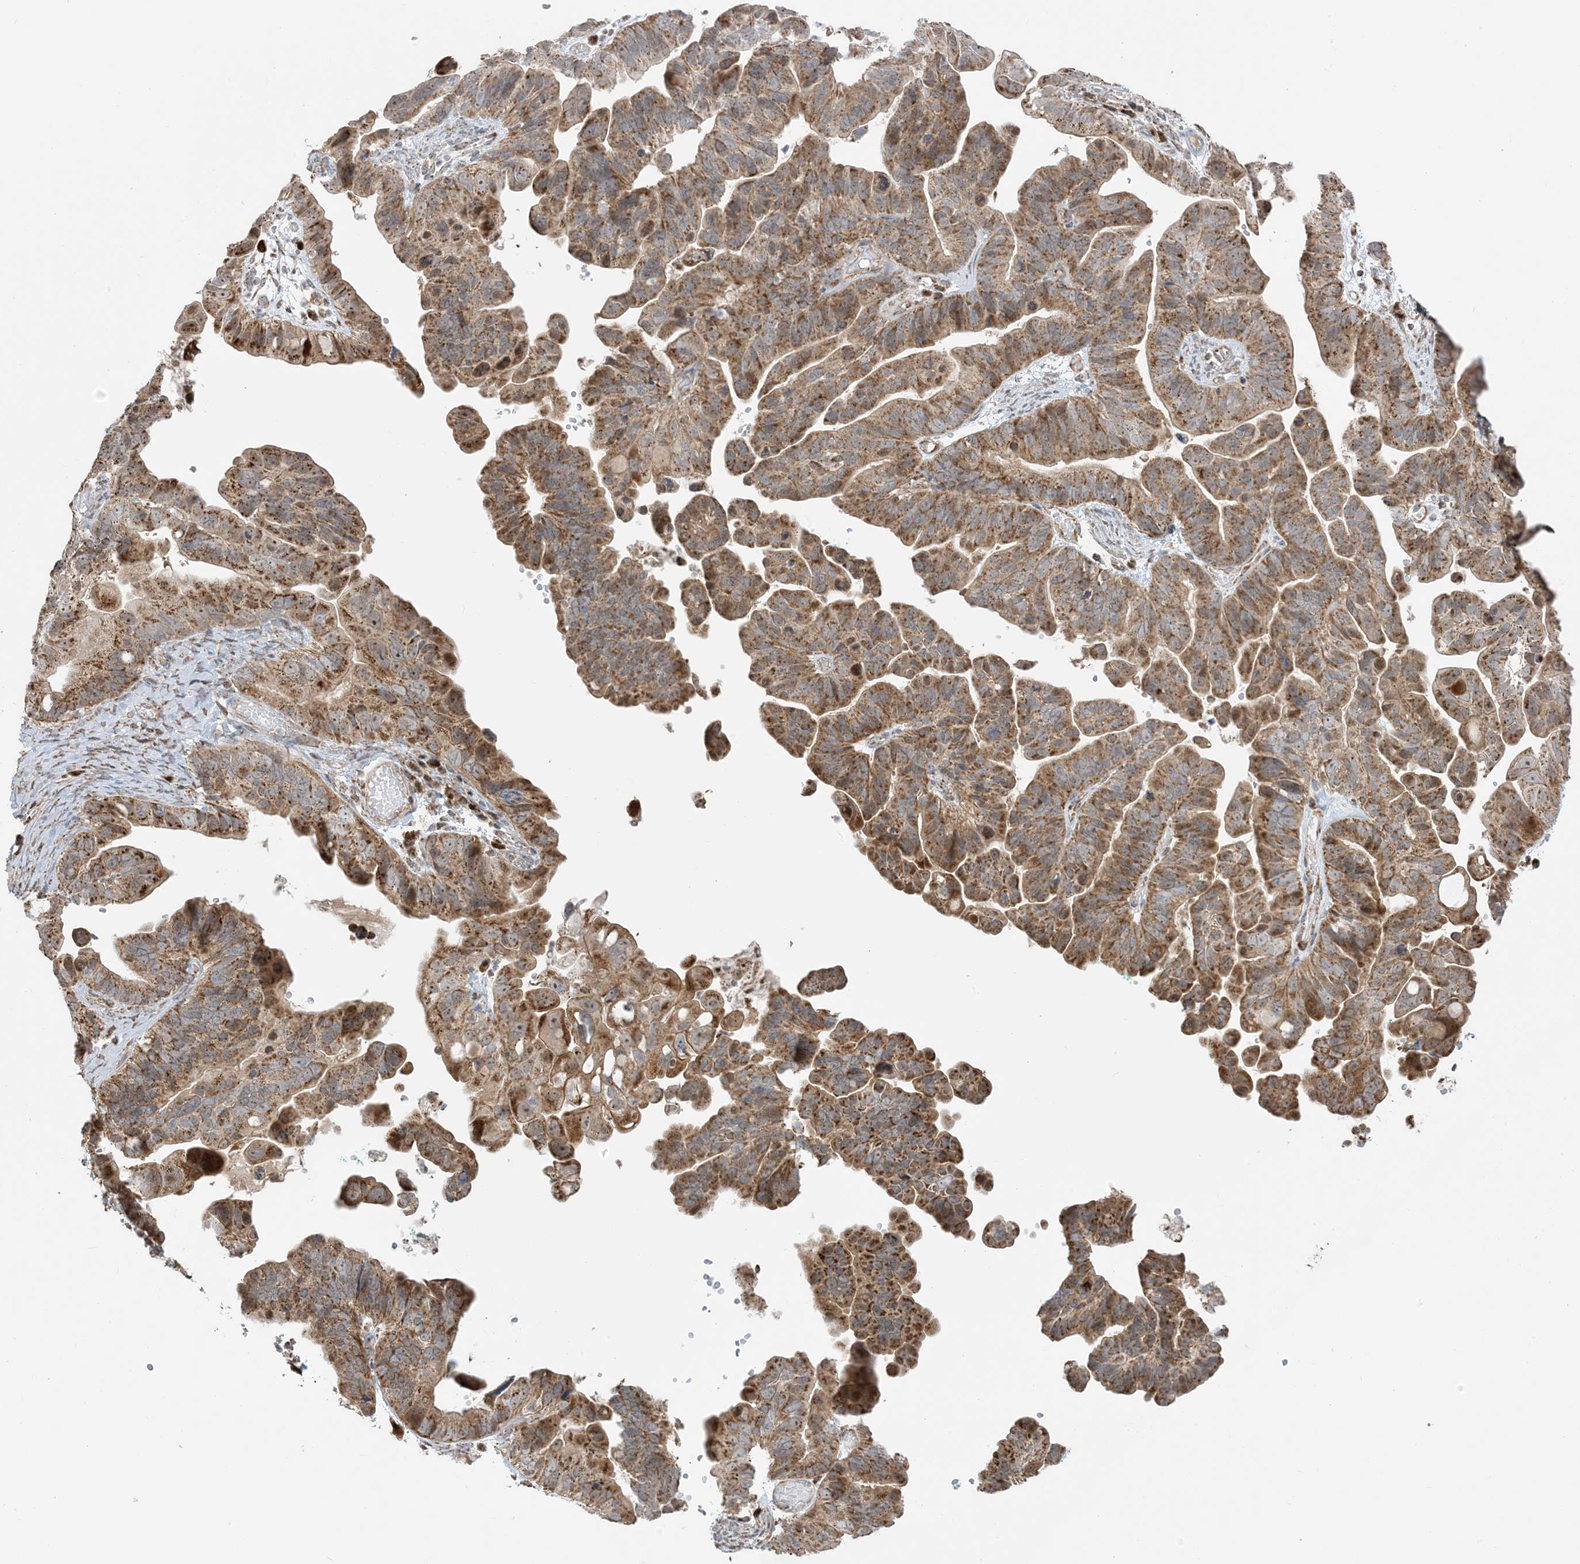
{"staining": {"intensity": "moderate", "quantity": ">75%", "location": "cytoplasmic/membranous,nuclear"}, "tissue": "ovarian cancer", "cell_type": "Tumor cells", "image_type": "cancer", "snomed": [{"axis": "morphology", "description": "Cystadenocarcinoma, serous, NOS"}, {"axis": "topography", "description": "Ovary"}], "caption": "This is an image of IHC staining of ovarian serous cystadenocarcinoma, which shows moderate positivity in the cytoplasmic/membranous and nuclear of tumor cells.", "gene": "MAPKBP1", "patient": {"sex": "female", "age": 56}}